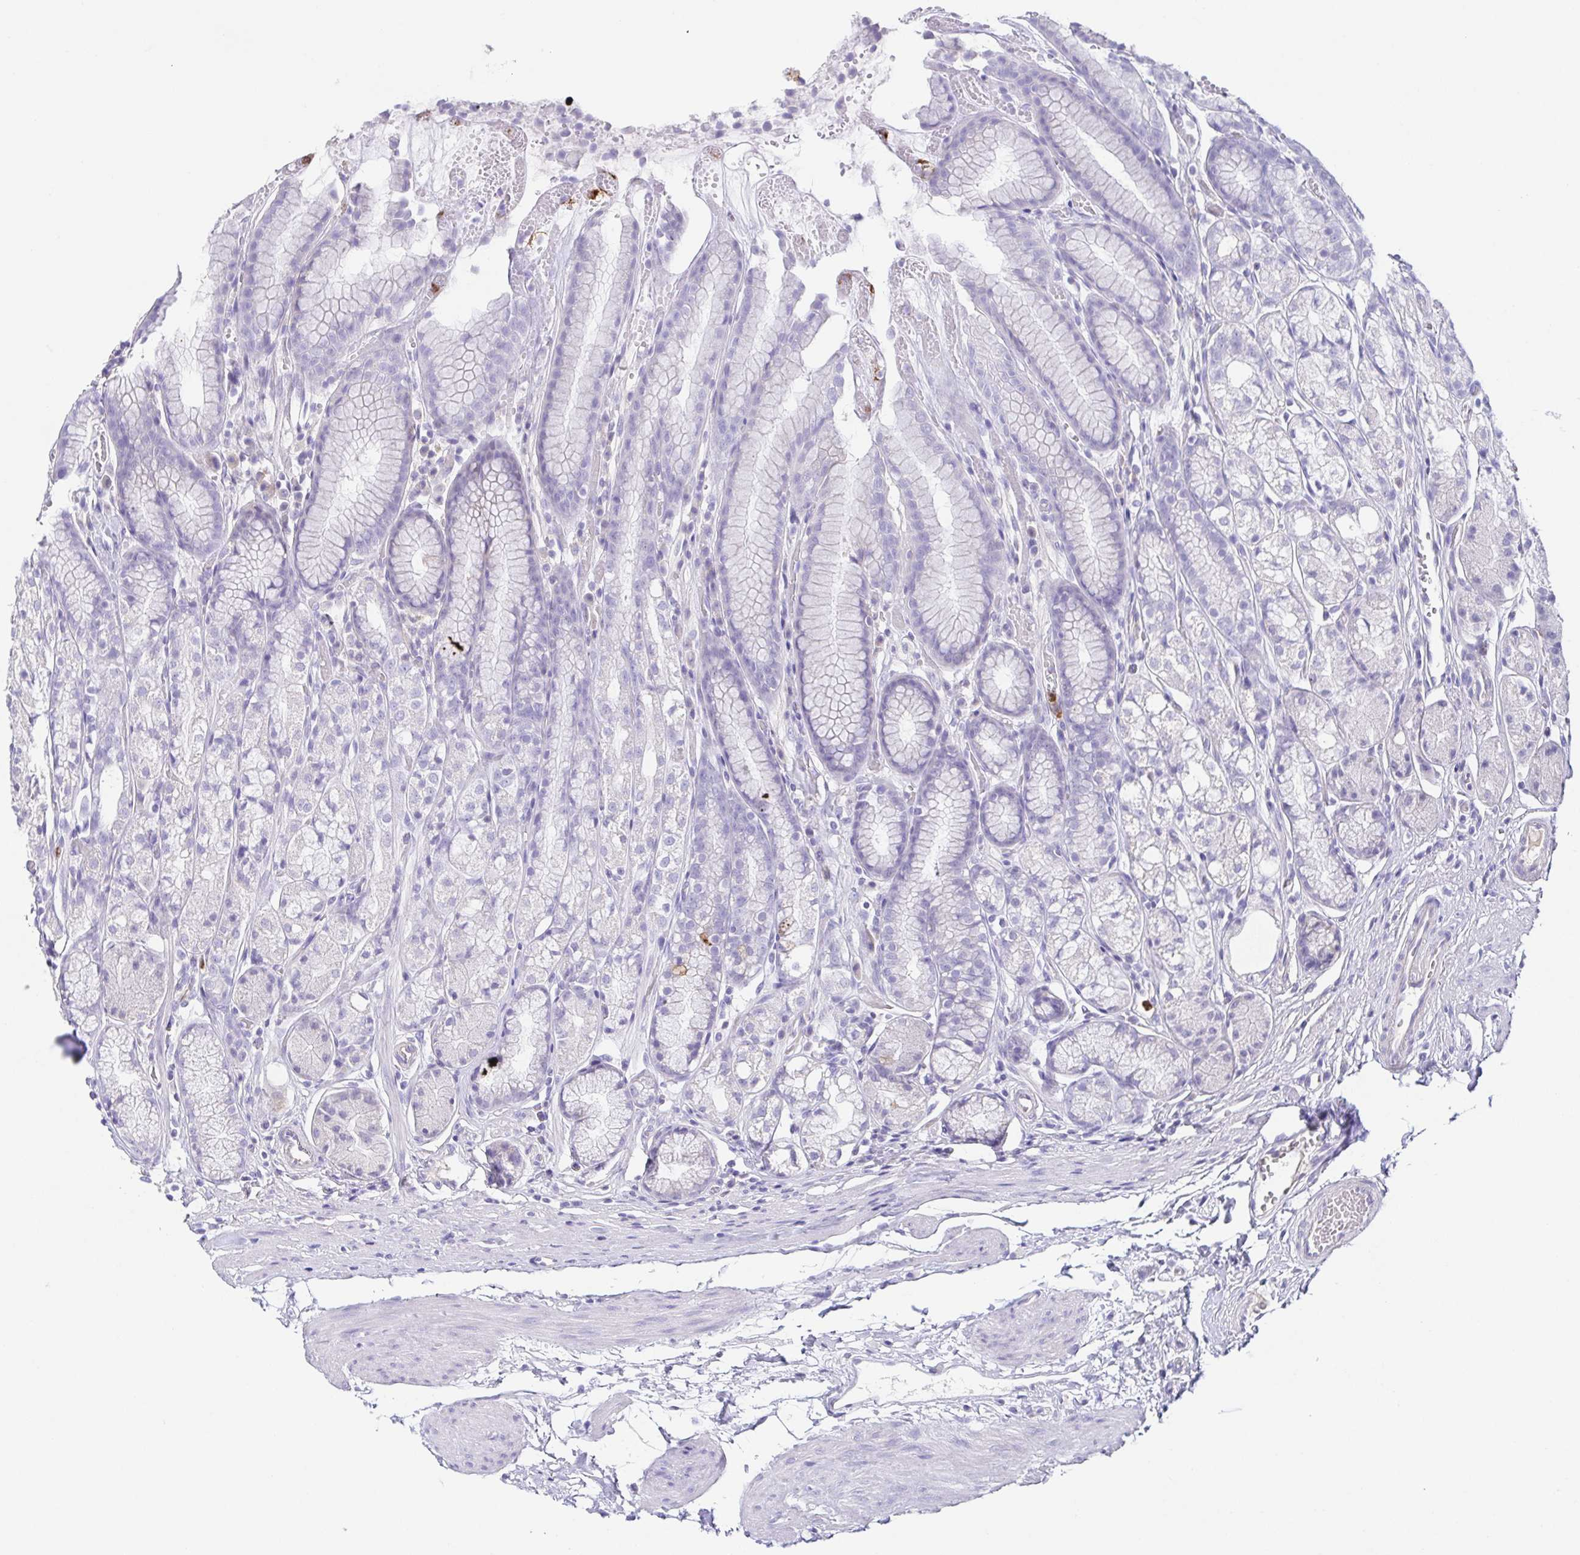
{"staining": {"intensity": "negative", "quantity": "none", "location": "none"}, "tissue": "stomach", "cell_type": "Glandular cells", "image_type": "normal", "snomed": [{"axis": "morphology", "description": "Normal tissue, NOS"}, {"axis": "topography", "description": "Smooth muscle"}, {"axis": "topography", "description": "Stomach"}], "caption": "IHC image of benign stomach stained for a protein (brown), which reveals no expression in glandular cells.", "gene": "ARPP21", "patient": {"sex": "male", "age": 70}}